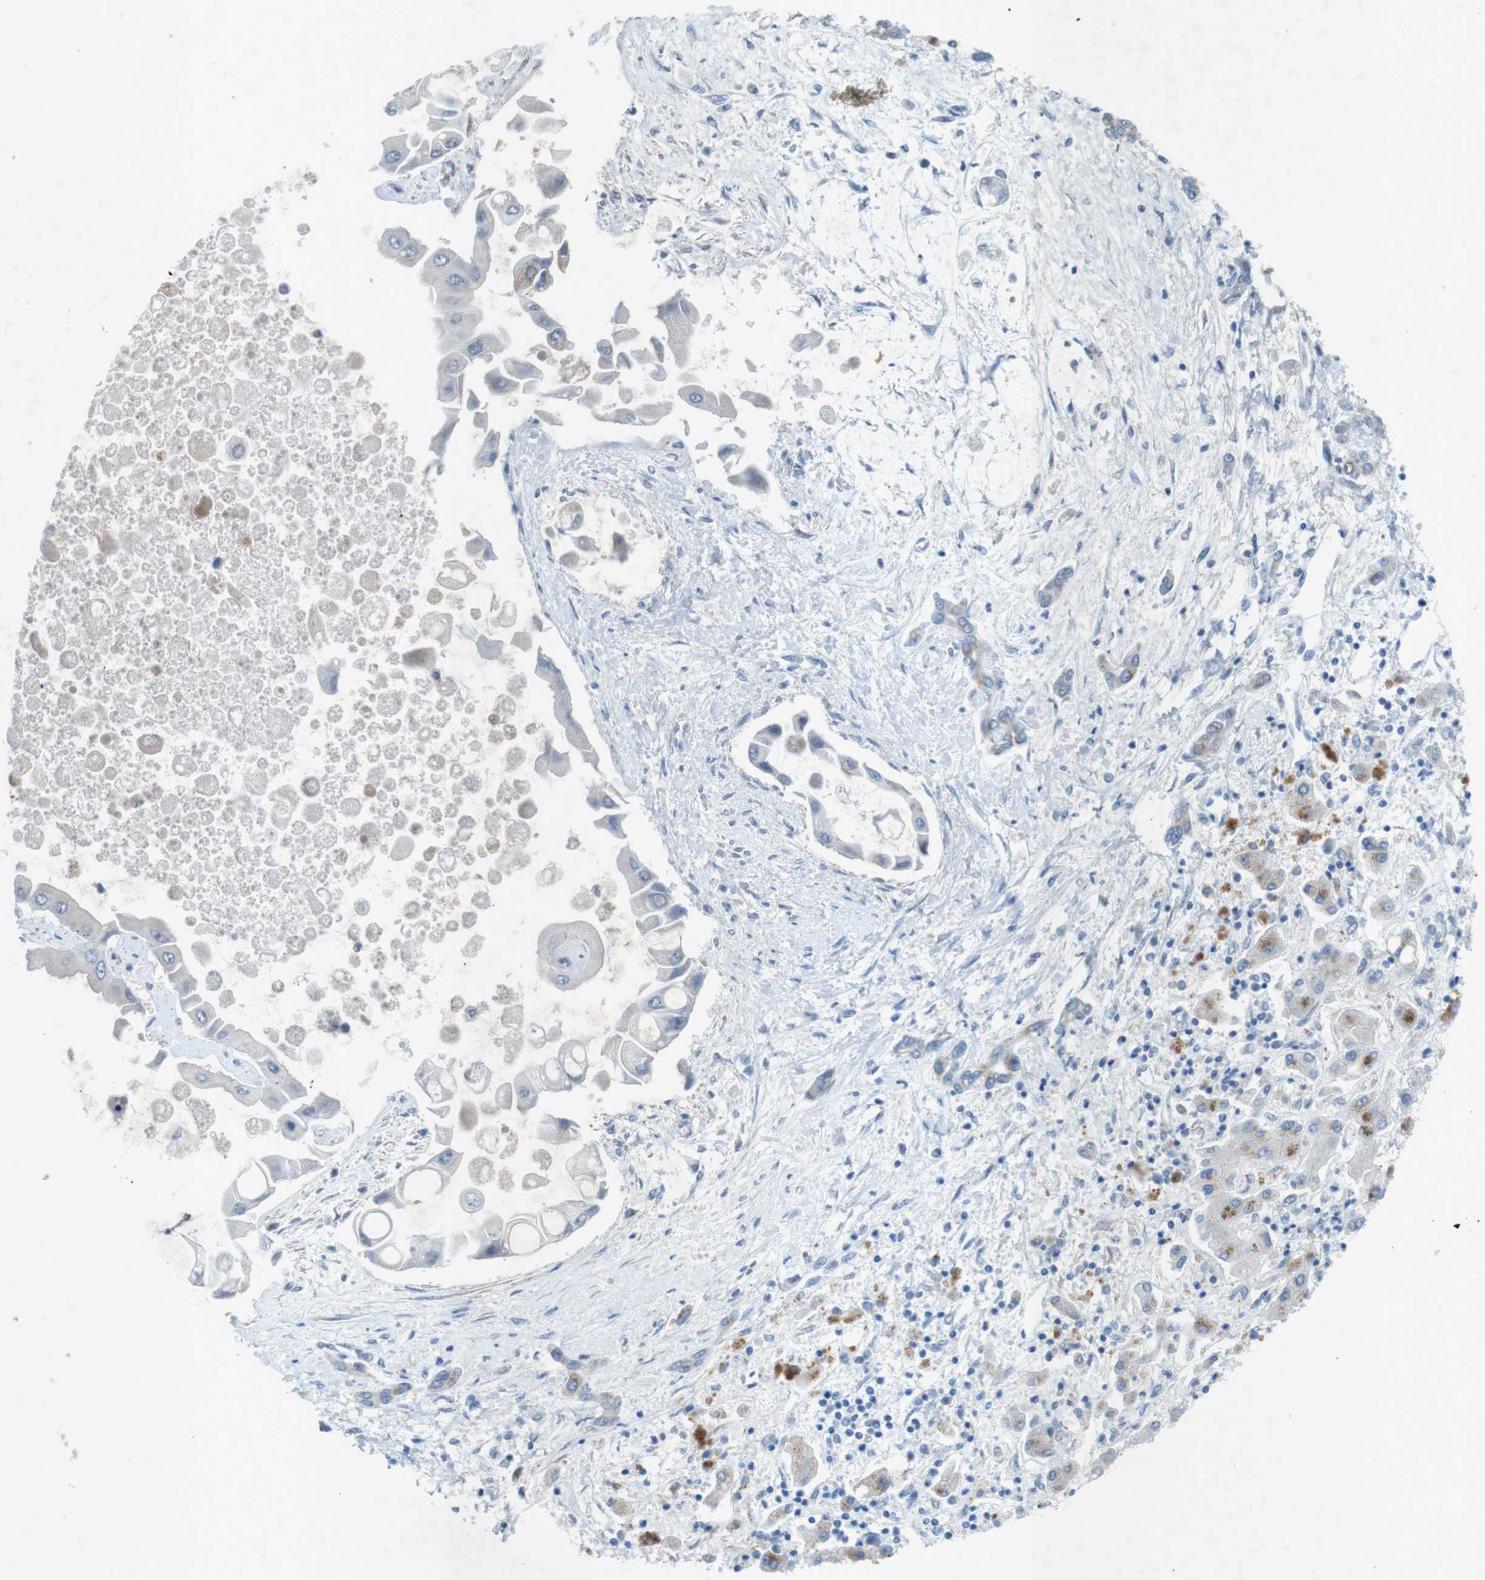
{"staining": {"intensity": "negative", "quantity": "none", "location": "none"}, "tissue": "liver cancer", "cell_type": "Tumor cells", "image_type": "cancer", "snomed": [{"axis": "morphology", "description": "Cholangiocarcinoma"}, {"axis": "topography", "description": "Liver"}], "caption": "There is no significant staining in tumor cells of cholangiocarcinoma (liver).", "gene": "TYW1", "patient": {"sex": "male", "age": 50}}